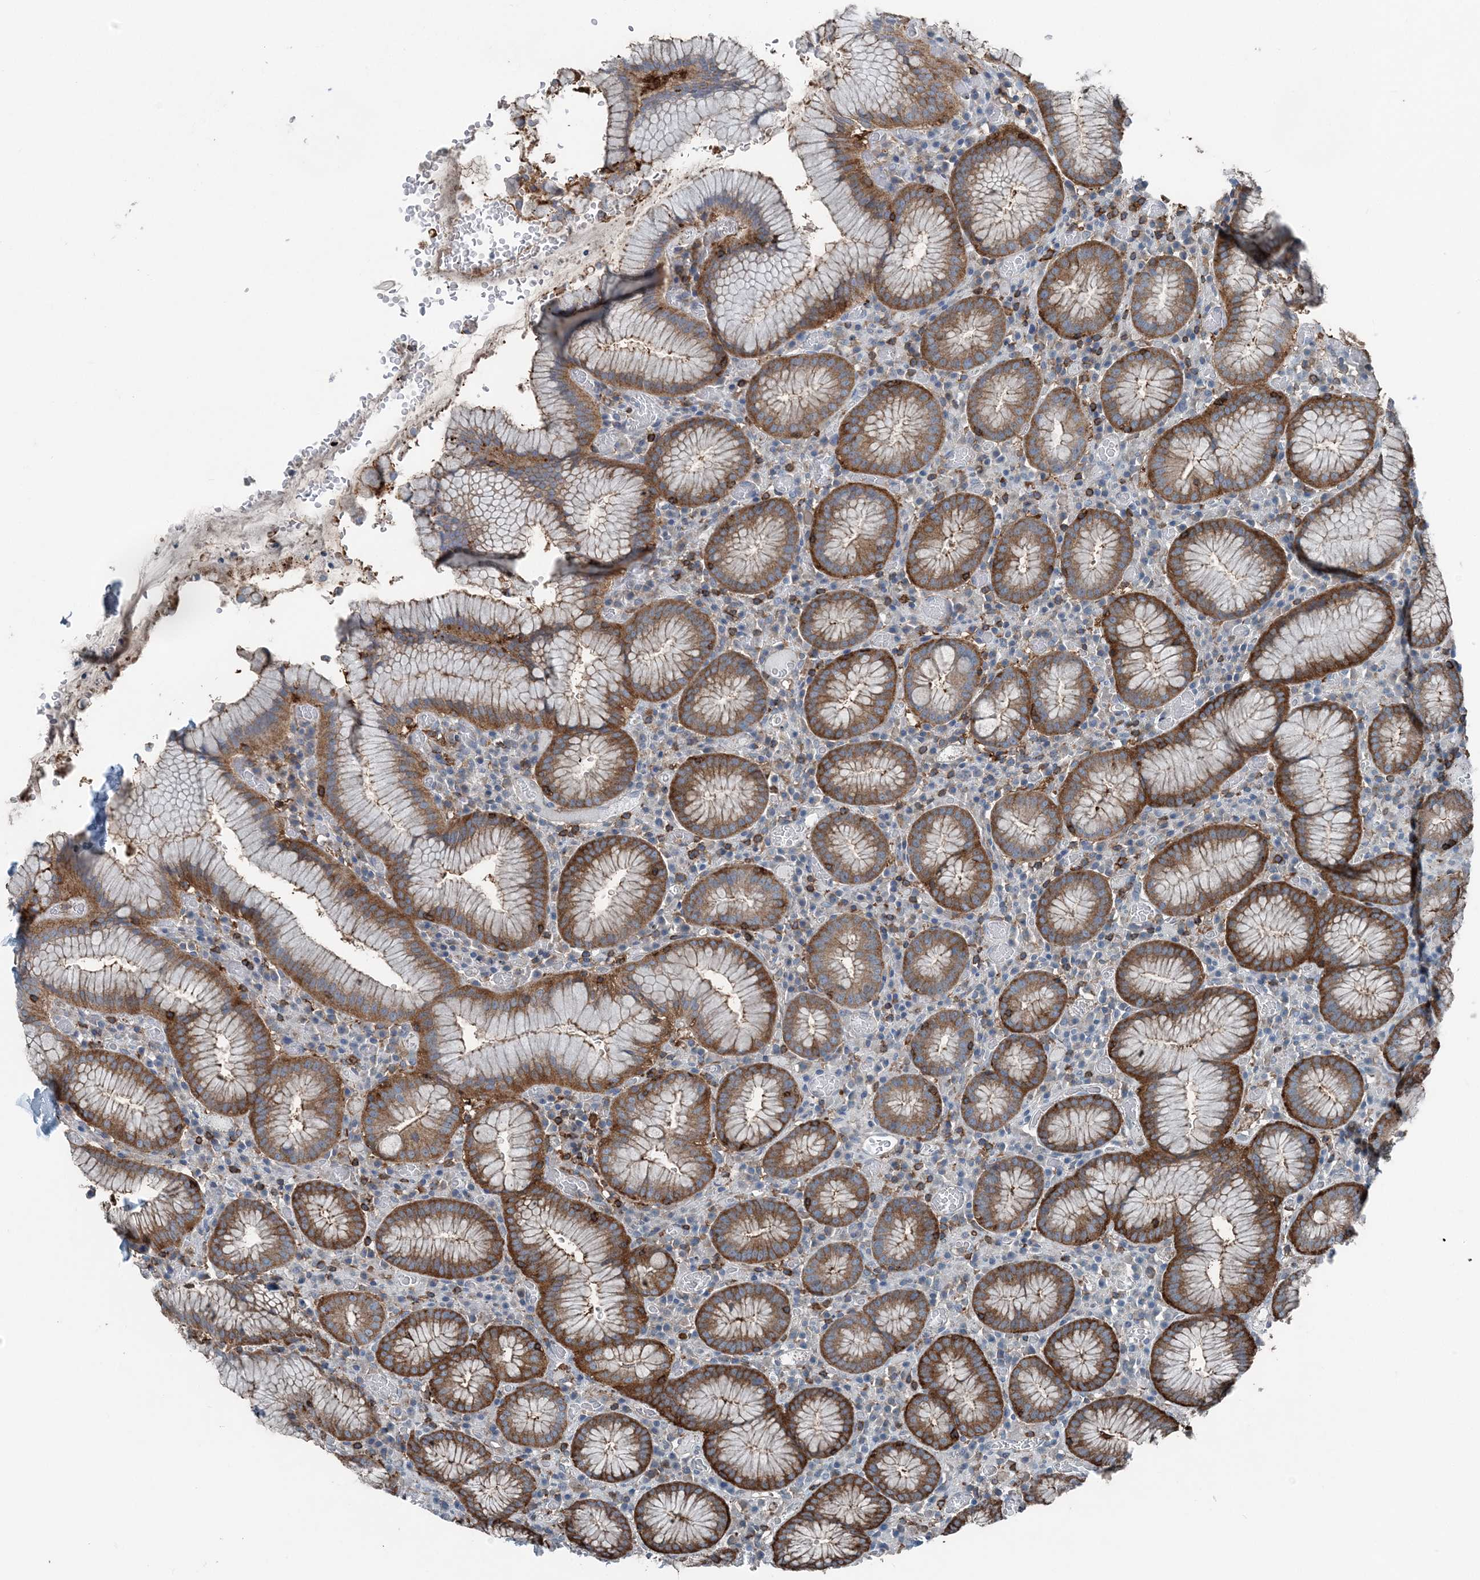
{"staining": {"intensity": "strong", "quantity": ">75%", "location": "cytoplasmic/membranous"}, "tissue": "stomach", "cell_type": "Glandular cells", "image_type": "normal", "snomed": [{"axis": "morphology", "description": "Normal tissue, NOS"}, {"axis": "topography", "description": "Stomach"}], "caption": "Immunohistochemical staining of benign human stomach shows >75% levels of strong cytoplasmic/membranous protein expression in about >75% of glandular cells.", "gene": "CFL1", "patient": {"sex": "male", "age": 55}}